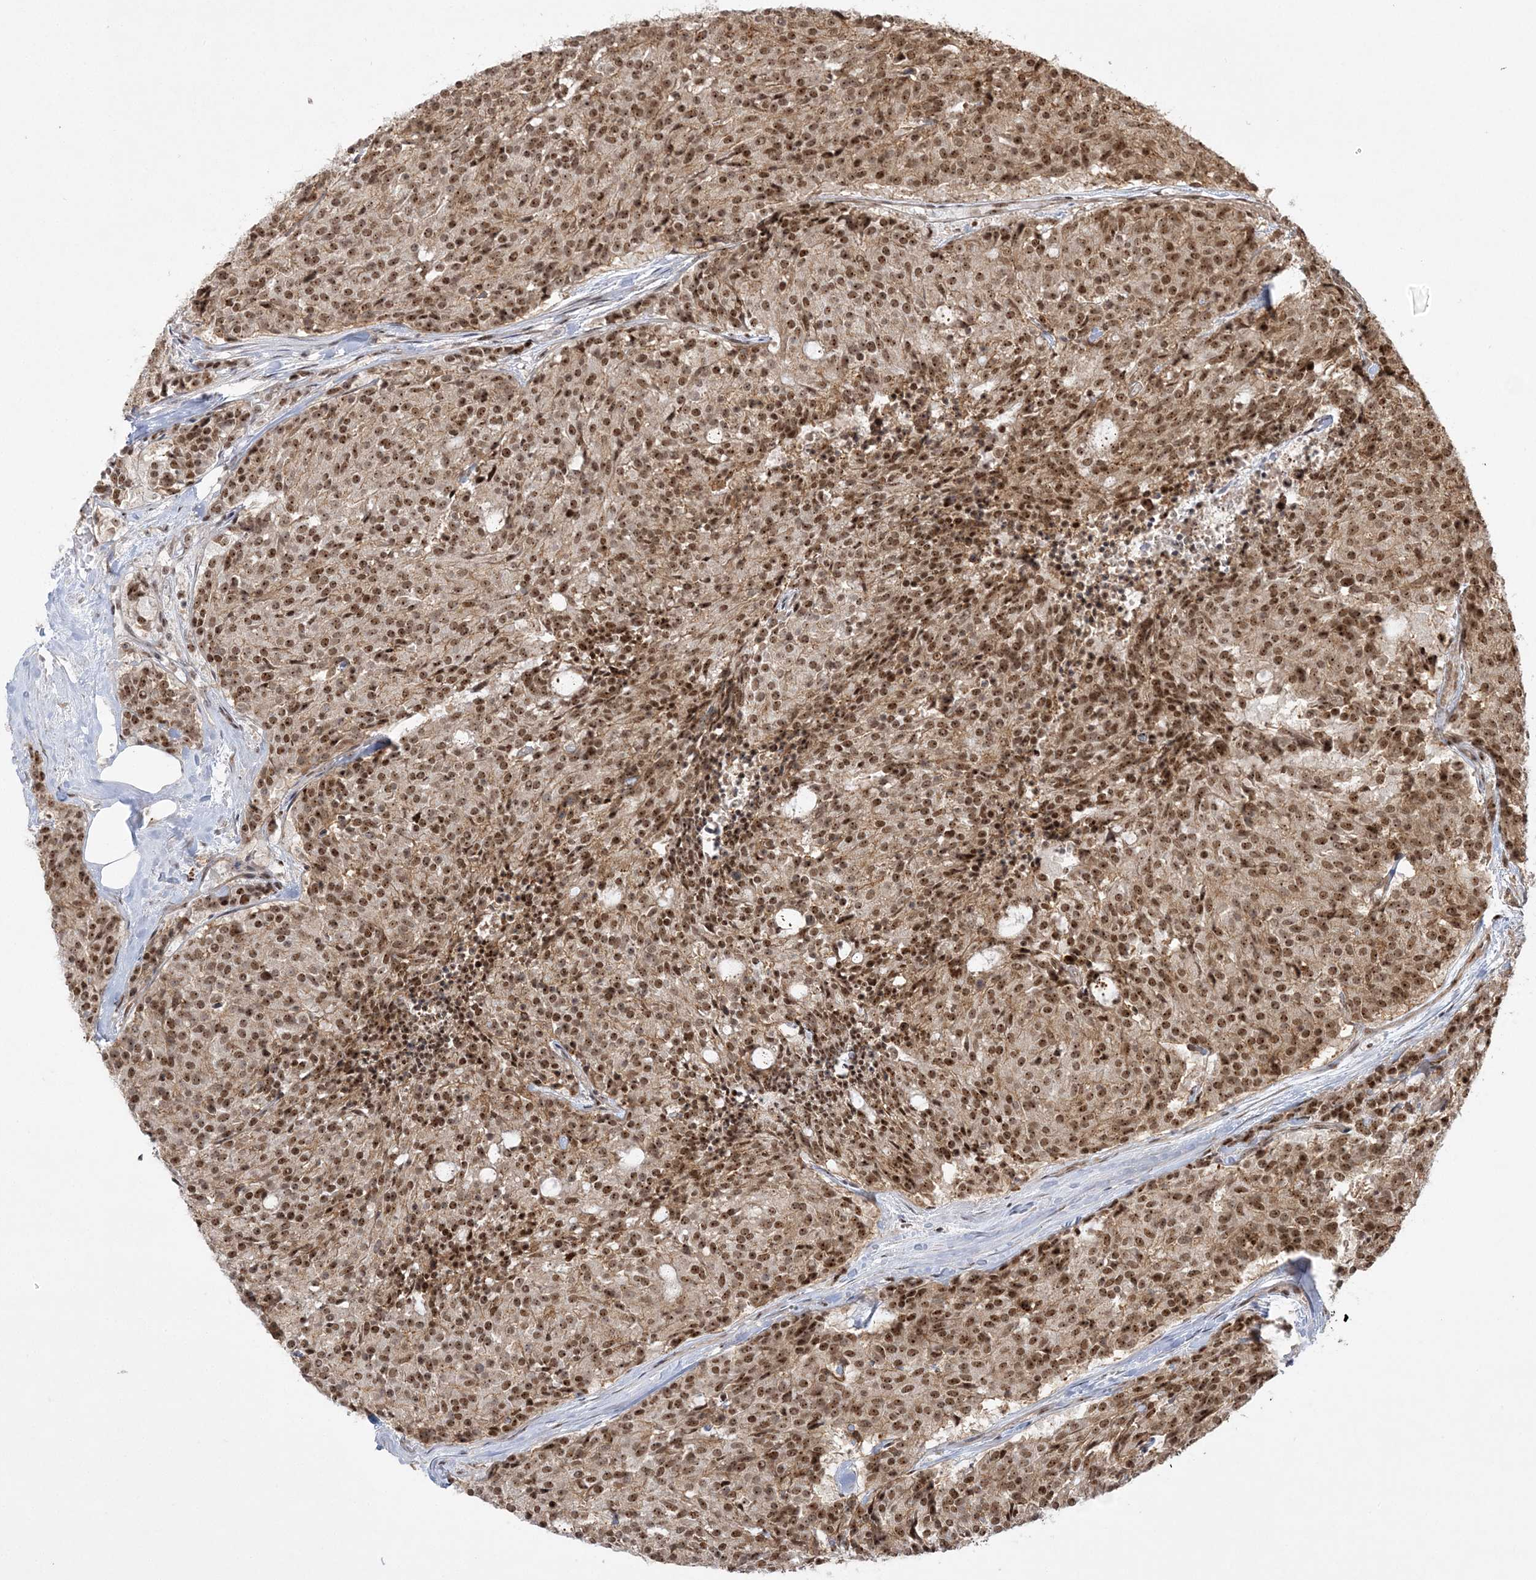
{"staining": {"intensity": "moderate", "quantity": ">75%", "location": "nuclear"}, "tissue": "carcinoid", "cell_type": "Tumor cells", "image_type": "cancer", "snomed": [{"axis": "morphology", "description": "Carcinoid, malignant, NOS"}, {"axis": "topography", "description": "Pancreas"}], "caption": "Moderate nuclear staining is seen in about >75% of tumor cells in carcinoid.", "gene": "NPM3", "patient": {"sex": "female", "age": 54}}